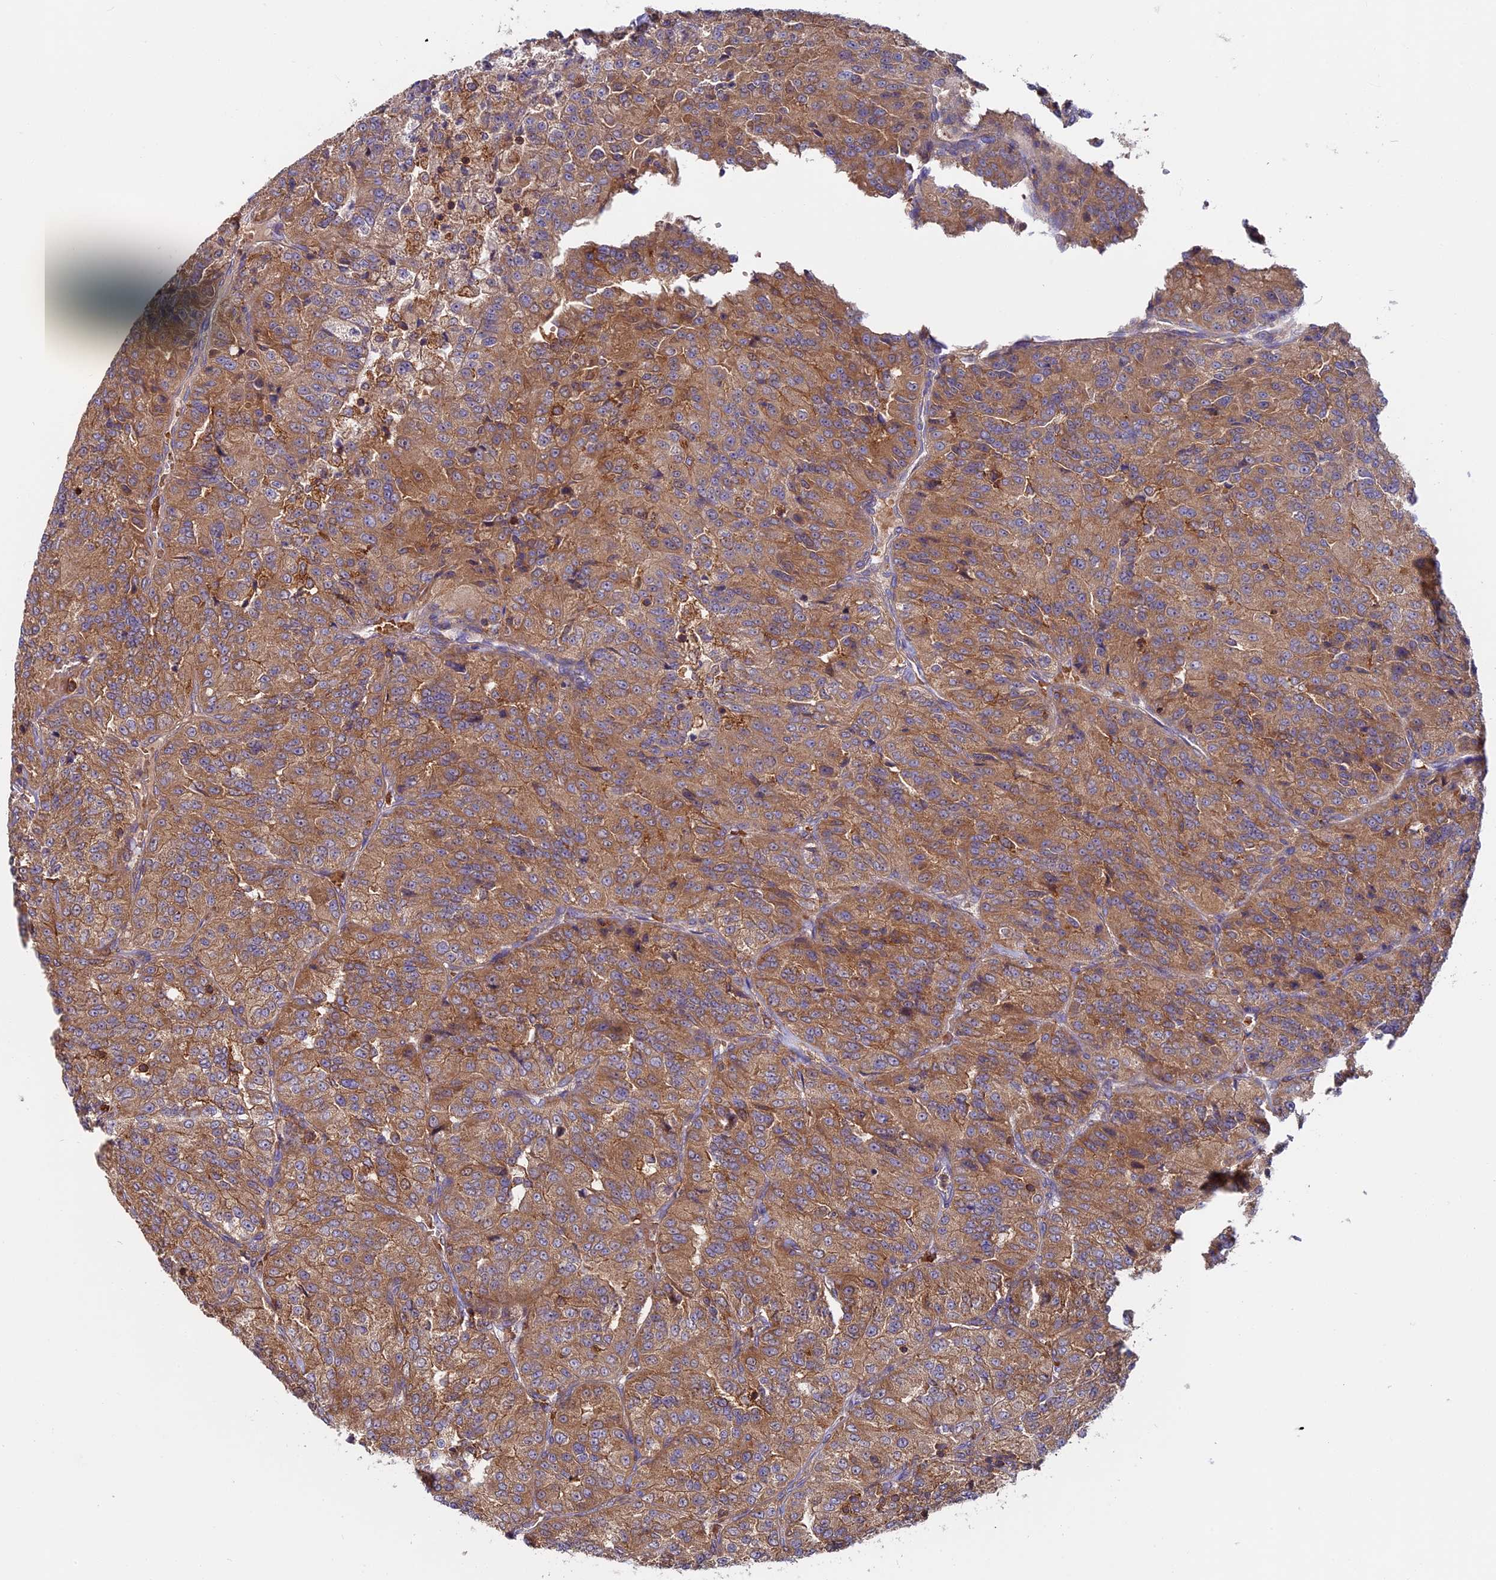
{"staining": {"intensity": "moderate", "quantity": ">75%", "location": "cytoplasmic/membranous"}, "tissue": "renal cancer", "cell_type": "Tumor cells", "image_type": "cancer", "snomed": [{"axis": "morphology", "description": "Adenocarcinoma, NOS"}, {"axis": "topography", "description": "Kidney"}], "caption": "Human renal cancer (adenocarcinoma) stained for a protein (brown) exhibits moderate cytoplasmic/membranous positive expression in about >75% of tumor cells.", "gene": "MYO9B", "patient": {"sex": "female", "age": 63}}